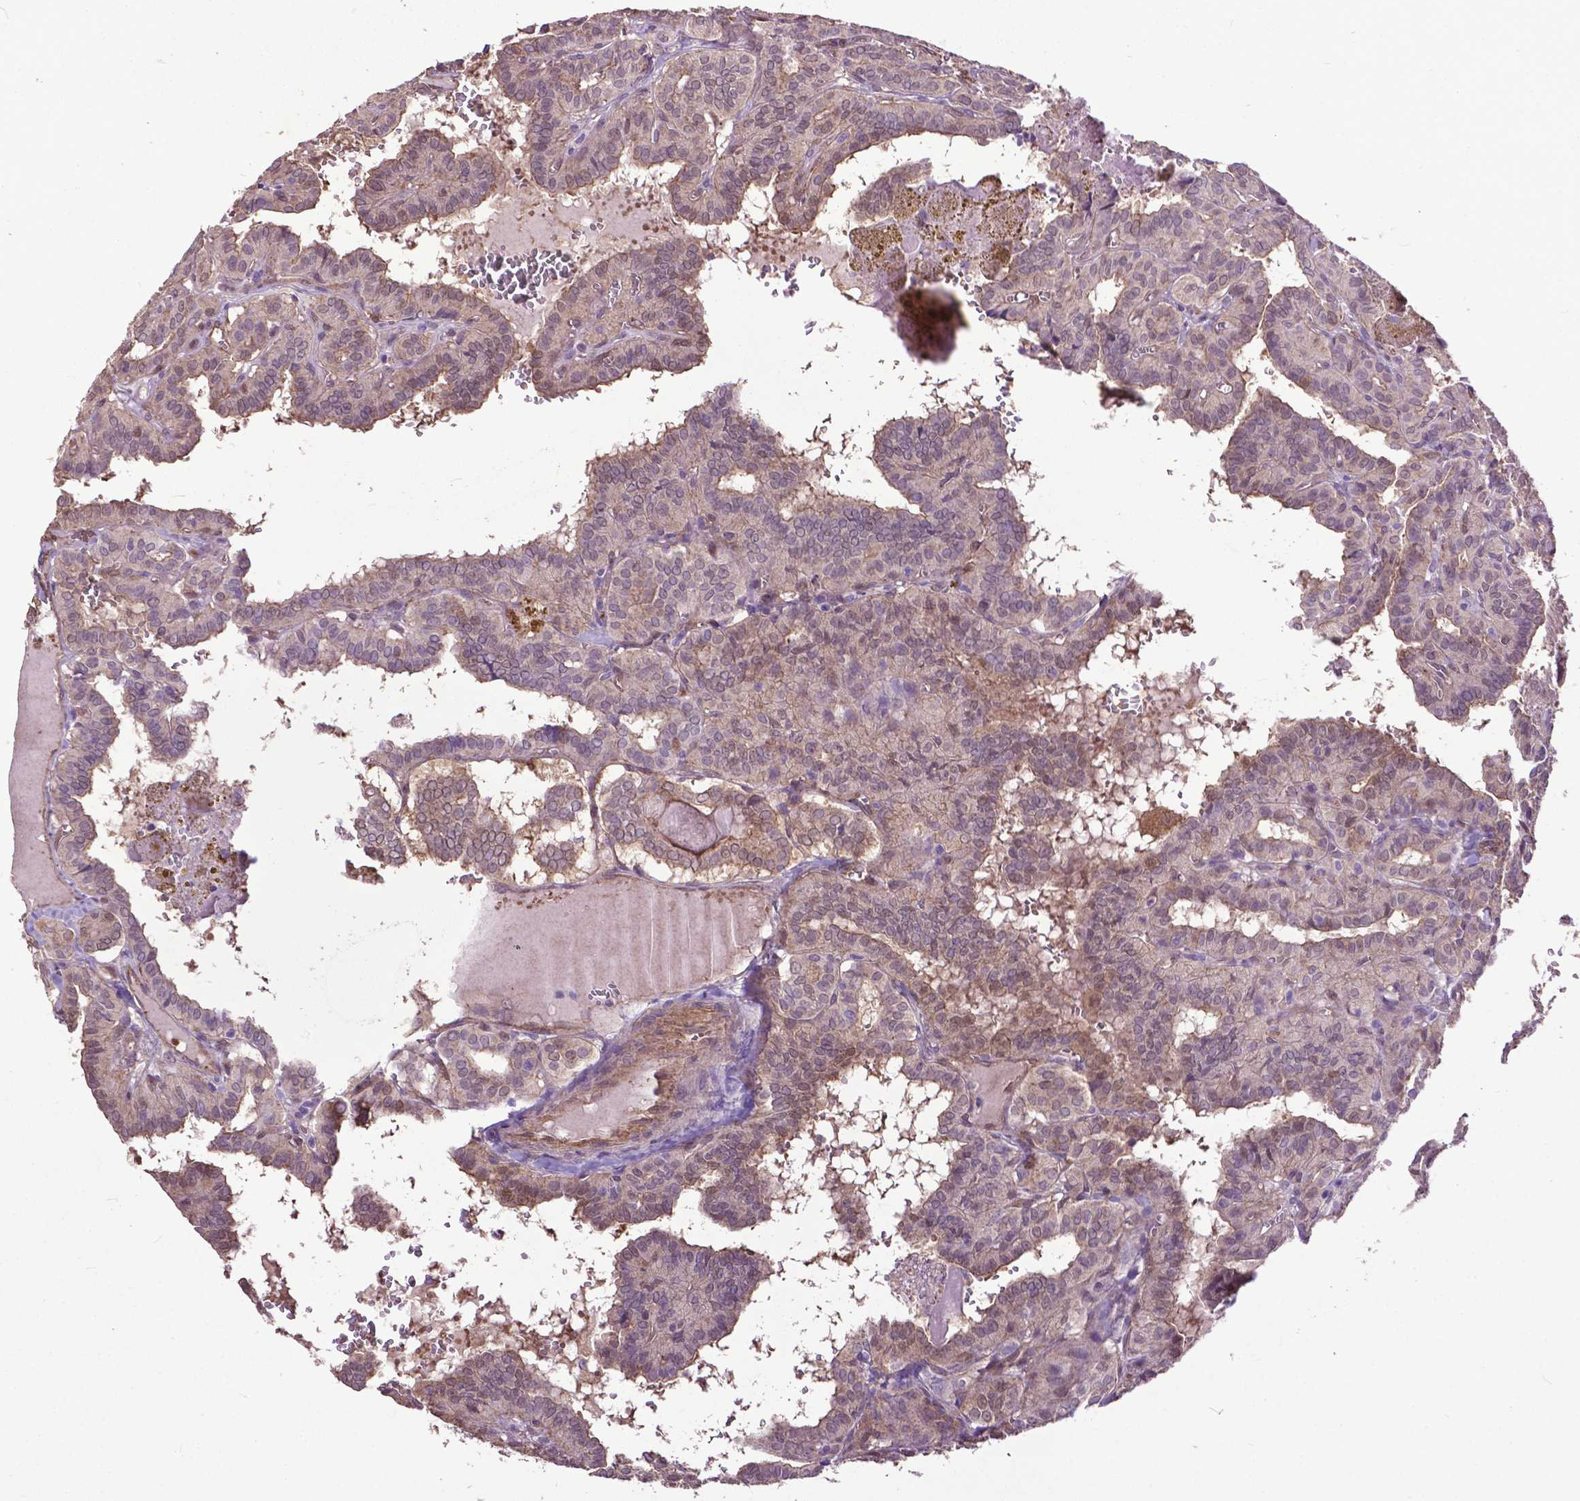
{"staining": {"intensity": "weak", "quantity": "25%-75%", "location": "cytoplasmic/membranous,nuclear"}, "tissue": "thyroid cancer", "cell_type": "Tumor cells", "image_type": "cancer", "snomed": [{"axis": "morphology", "description": "Papillary adenocarcinoma, NOS"}, {"axis": "topography", "description": "Thyroid gland"}], "caption": "Immunohistochemistry (IHC) histopathology image of papillary adenocarcinoma (thyroid) stained for a protein (brown), which shows low levels of weak cytoplasmic/membranous and nuclear staining in about 25%-75% of tumor cells.", "gene": "PDLIM1", "patient": {"sex": "female", "age": 21}}